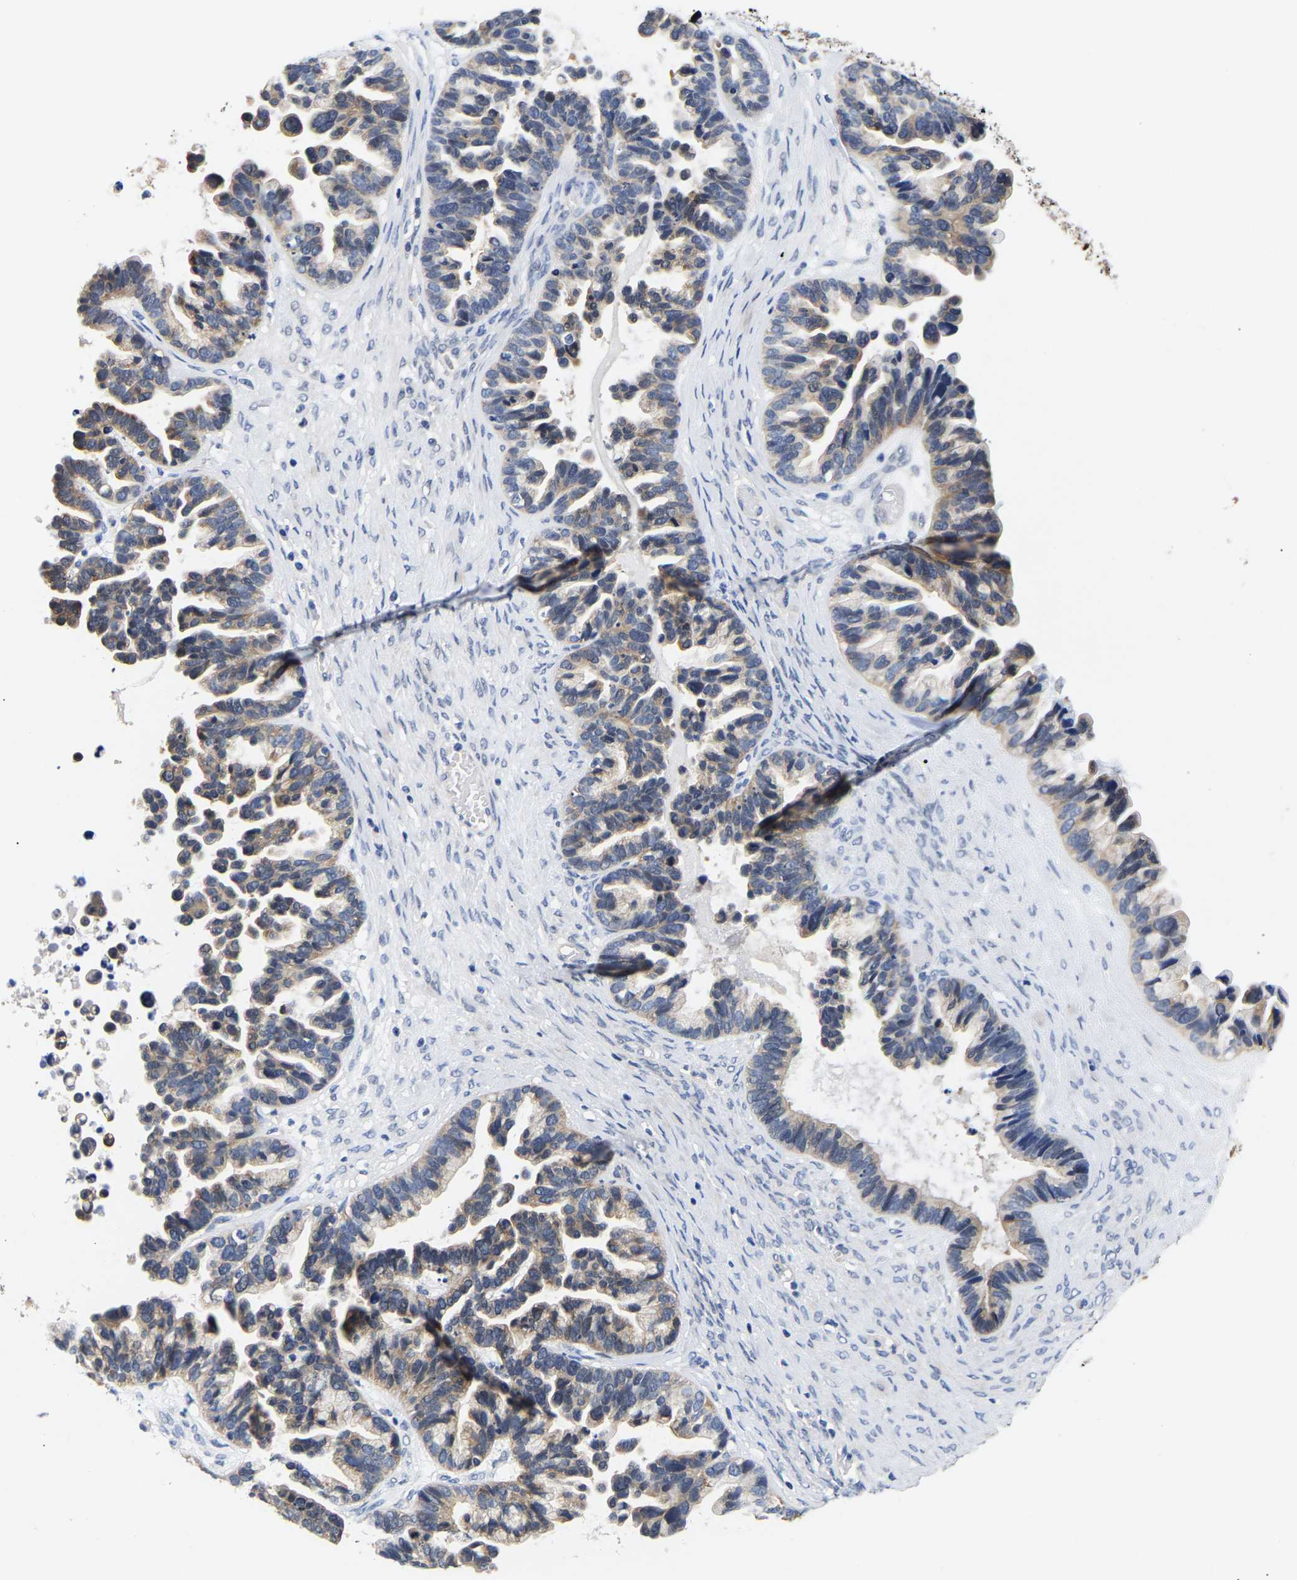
{"staining": {"intensity": "weak", "quantity": "25%-75%", "location": "cytoplasmic/membranous"}, "tissue": "ovarian cancer", "cell_type": "Tumor cells", "image_type": "cancer", "snomed": [{"axis": "morphology", "description": "Cystadenocarcinoma, serous, NOS"}, {"axis": "topography", "description": "Ovary"}], "caption": "A micrograph of ovarian cancer stained for a protein reveals weak cytoplasmic/membranous brown staining in tumor cells.", "gene": "CCDC6", "patient": {"sex": "female", "age": 56}}